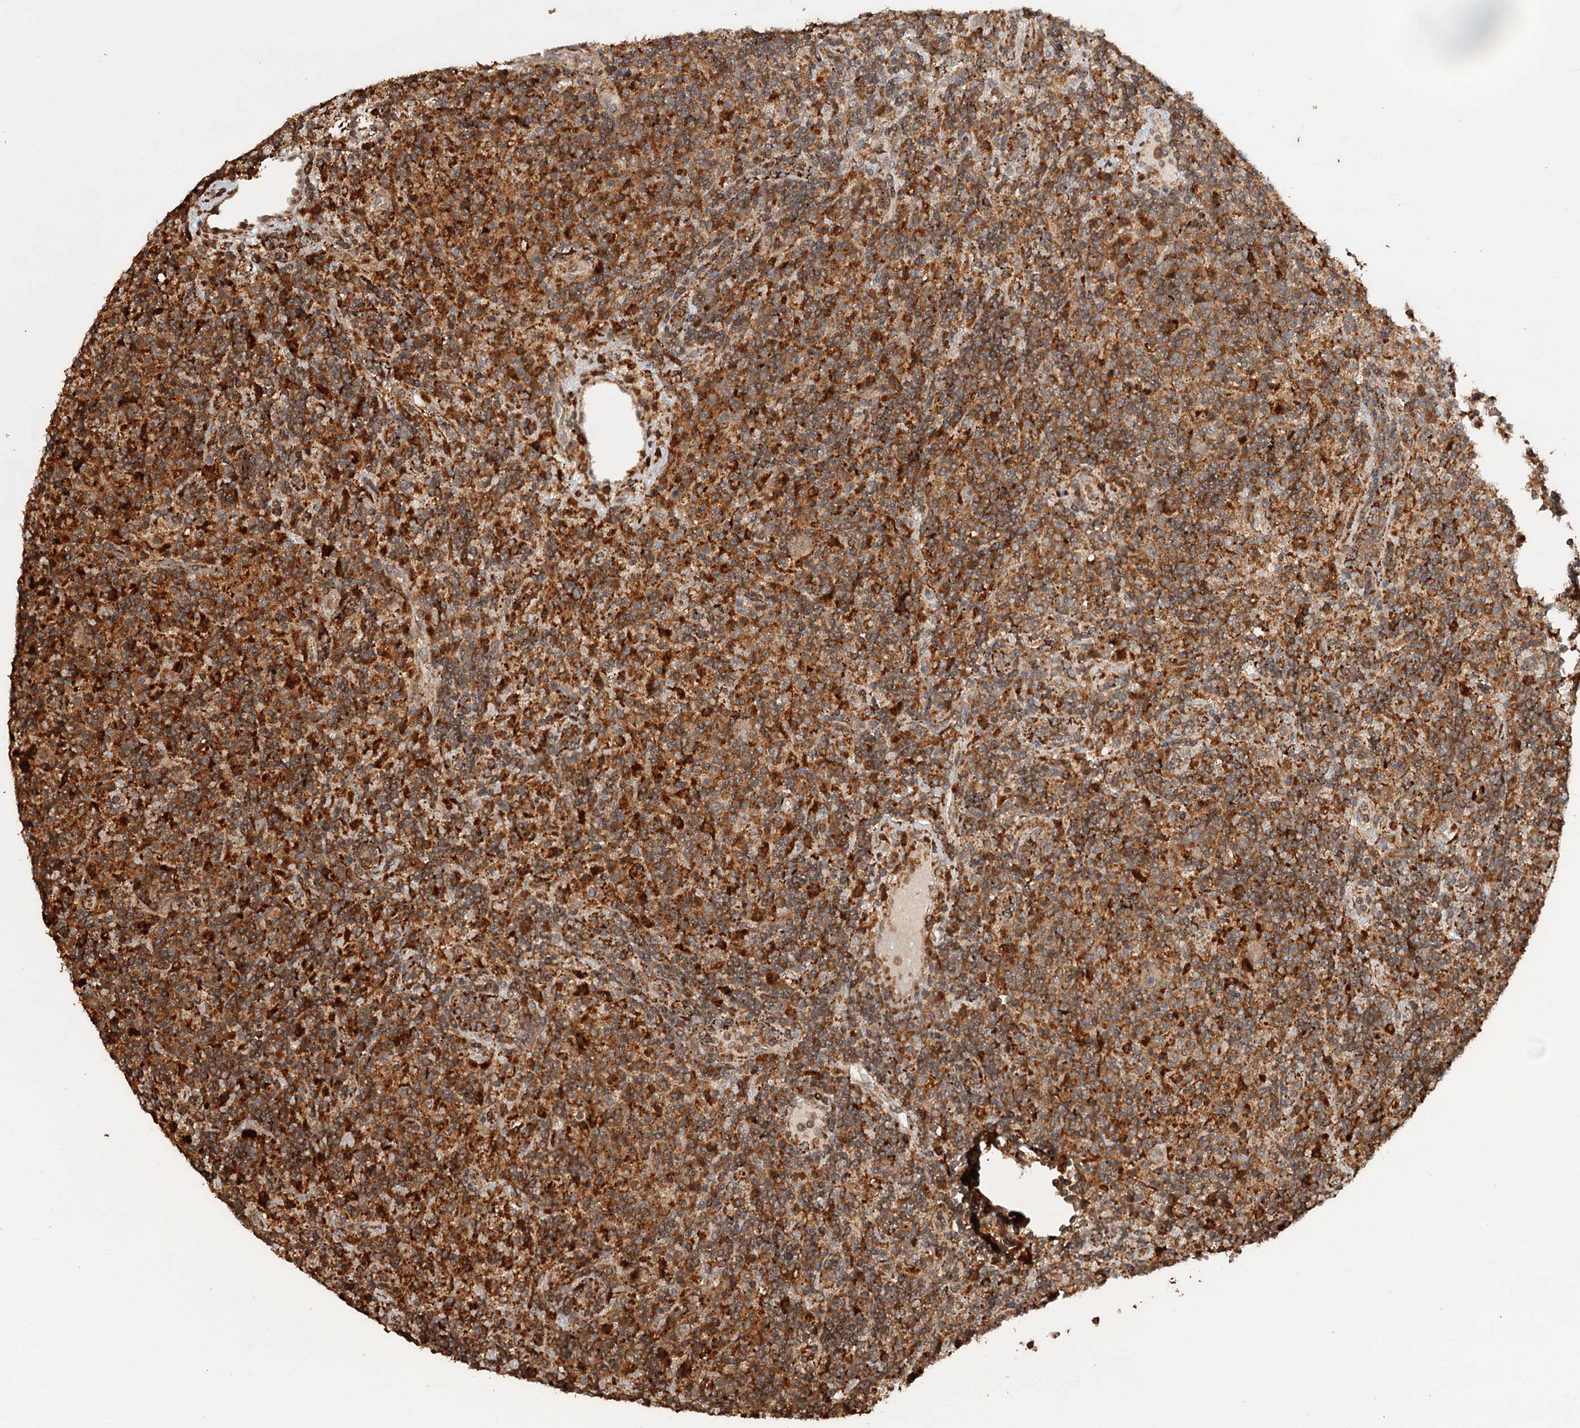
{"staining": {"intensity": "weak", "quantity": "25%-75%", "location": "cytoplasmic/membranous"}, "tissue": "lymphoma", "cell_type": "Tumor cells", "image_type": "cancer", "snomed": [{"axis": "morphology", "description": "Hodgkin's disease, NOS"}, {"axis": "topography", "description": "Lymph node"}], "caption": "Immunohistochemistry of Hodgkin's disease reveals low levels of weak cytoplasmic/membranous staining in about 25%-75% of tumor cells.", "gene": "FAXC", "patient": {"sex": "male", "age": 70}}